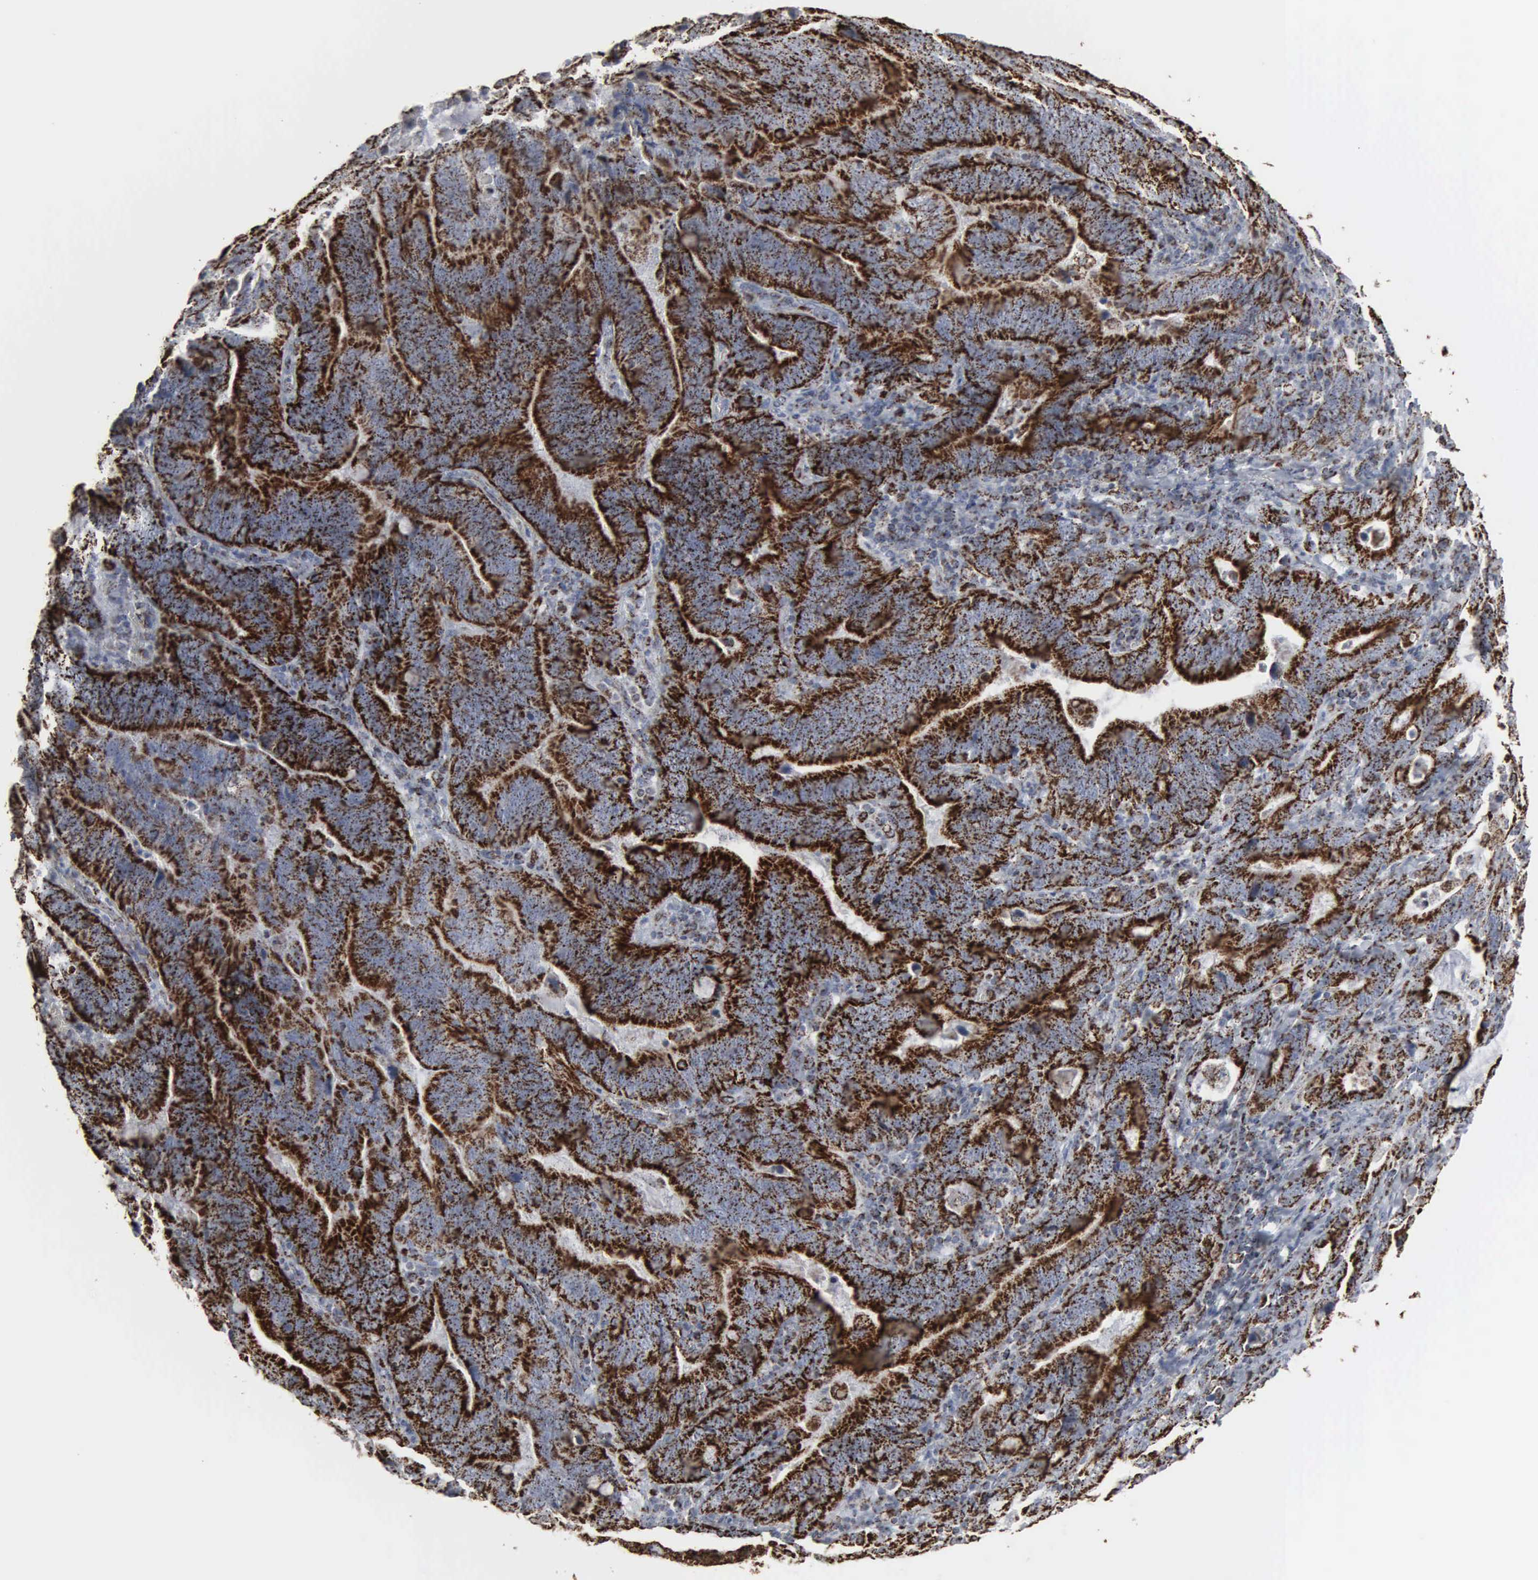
{"staining": {"intensity": "strong", "quantity": ">75%", "location": "cytoplasmic/membranous"}, "tissue": "stomach cancer", "cell_type": "Tumor cells", "image_type": "cancer", "snomed": [{"axis": "morphology", "description": "Adenocarcinoma, NOS"}, {"axis": "topography", "description": "Stomach, upper"}], "caption": "Brown immunohistochemical staining in human stomach cancer (adenocarcinoma) reveals strong cytoplasmic/membranous positivity in approximately >75% of tumor cells.", "gene": "HSPA9", "patient": {"sex": "male", "age": 63}}